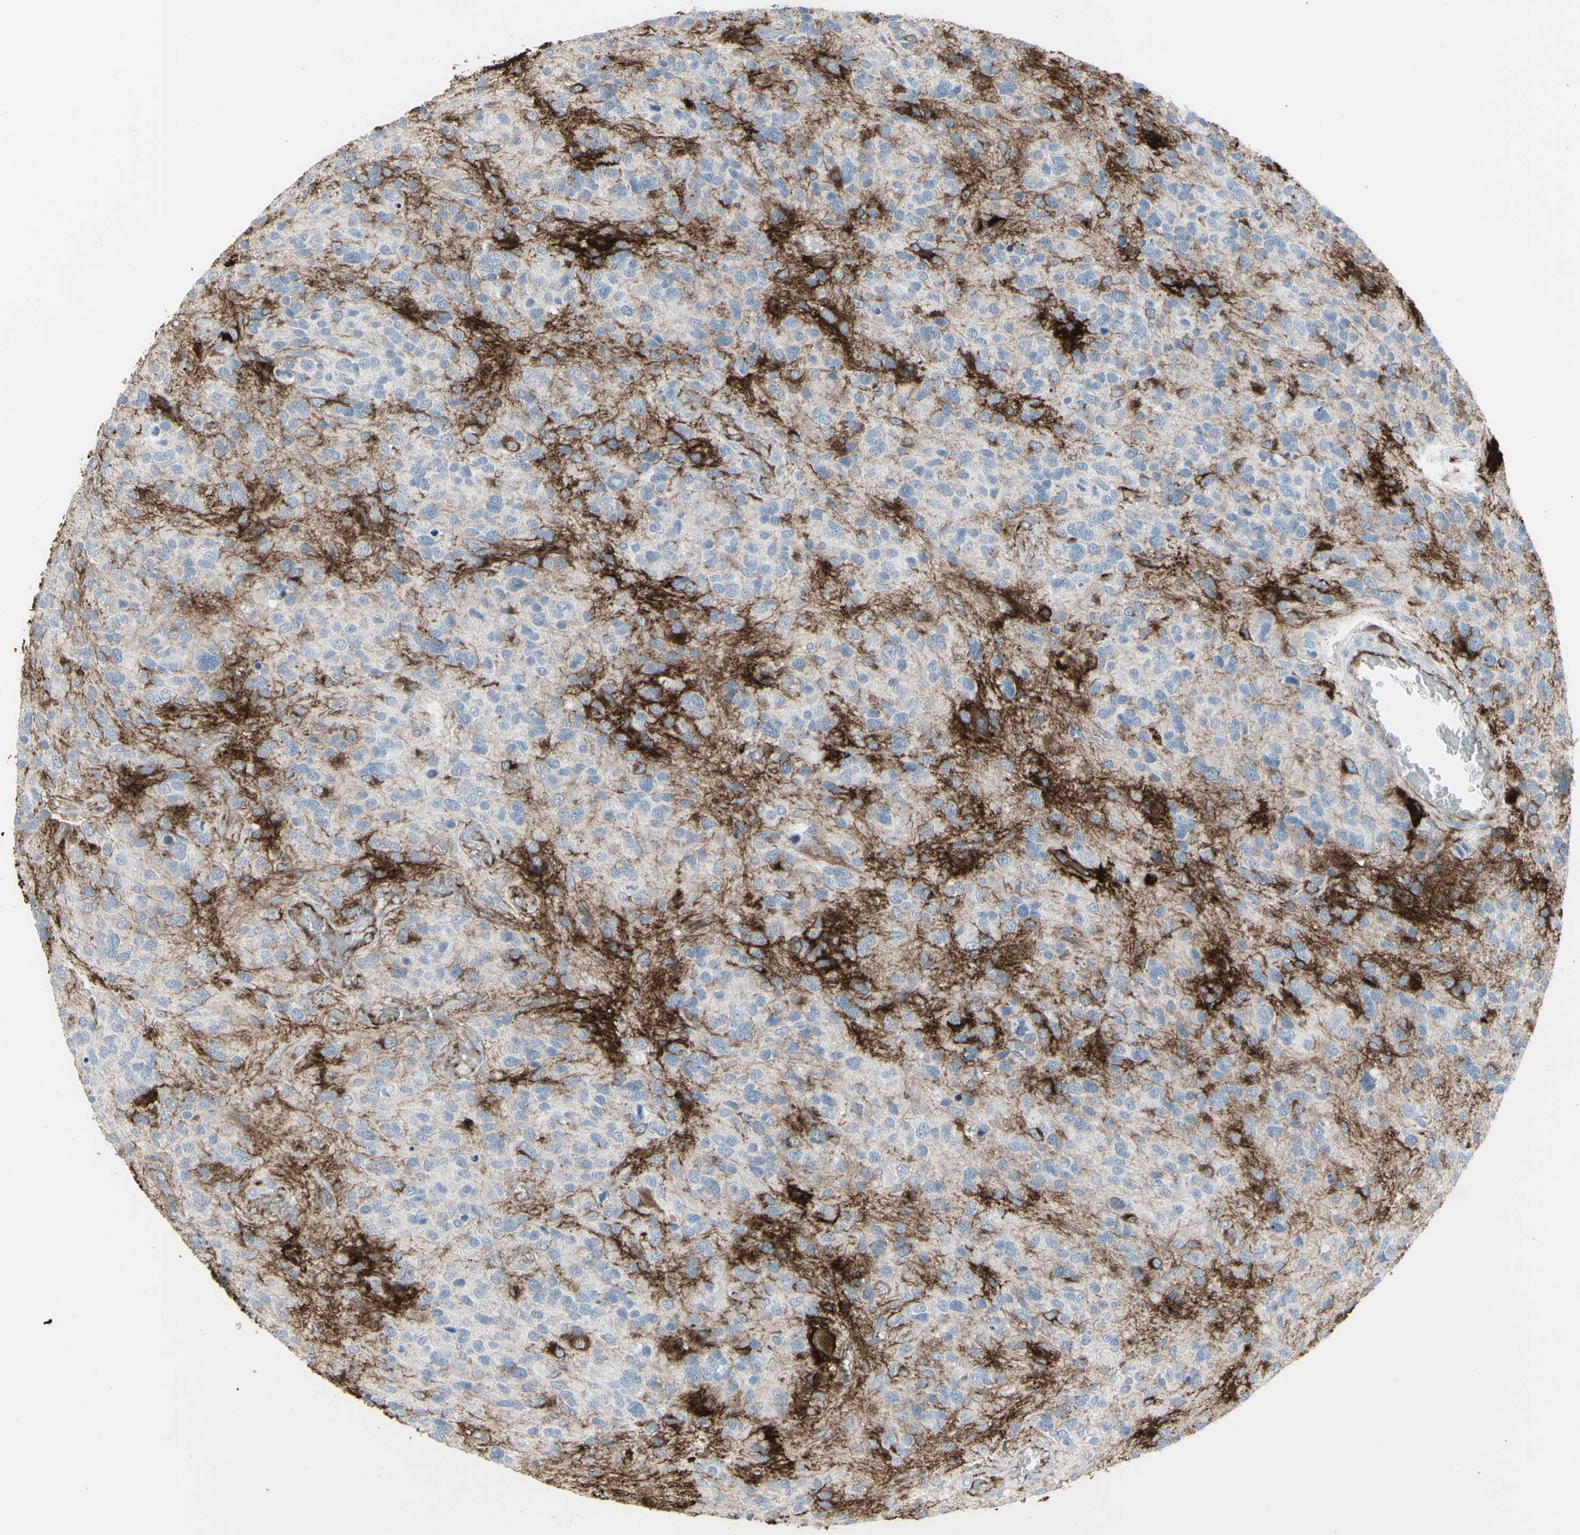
{"staining": {"intensity": "moderate", "quantity": "25%-75%", "location": "cytoplasmic/membranous"}, "tissue": "glioma", "cell_type": "Tumor cells", "image_type": "cancer", "snomed": [{"axis": "morphology", "description": "Glioma, malignant, High grade"}, {"axis": "topography", "description": "Brain"}], "caption": "About 25%-75% of tumor cells in glioma reveal moderate cytoplasmic/membranous protein expression as visualized by brown immunohistochemical staining.", "gene": "GJA1", "patient": {"sex": "female", "age": 58}}